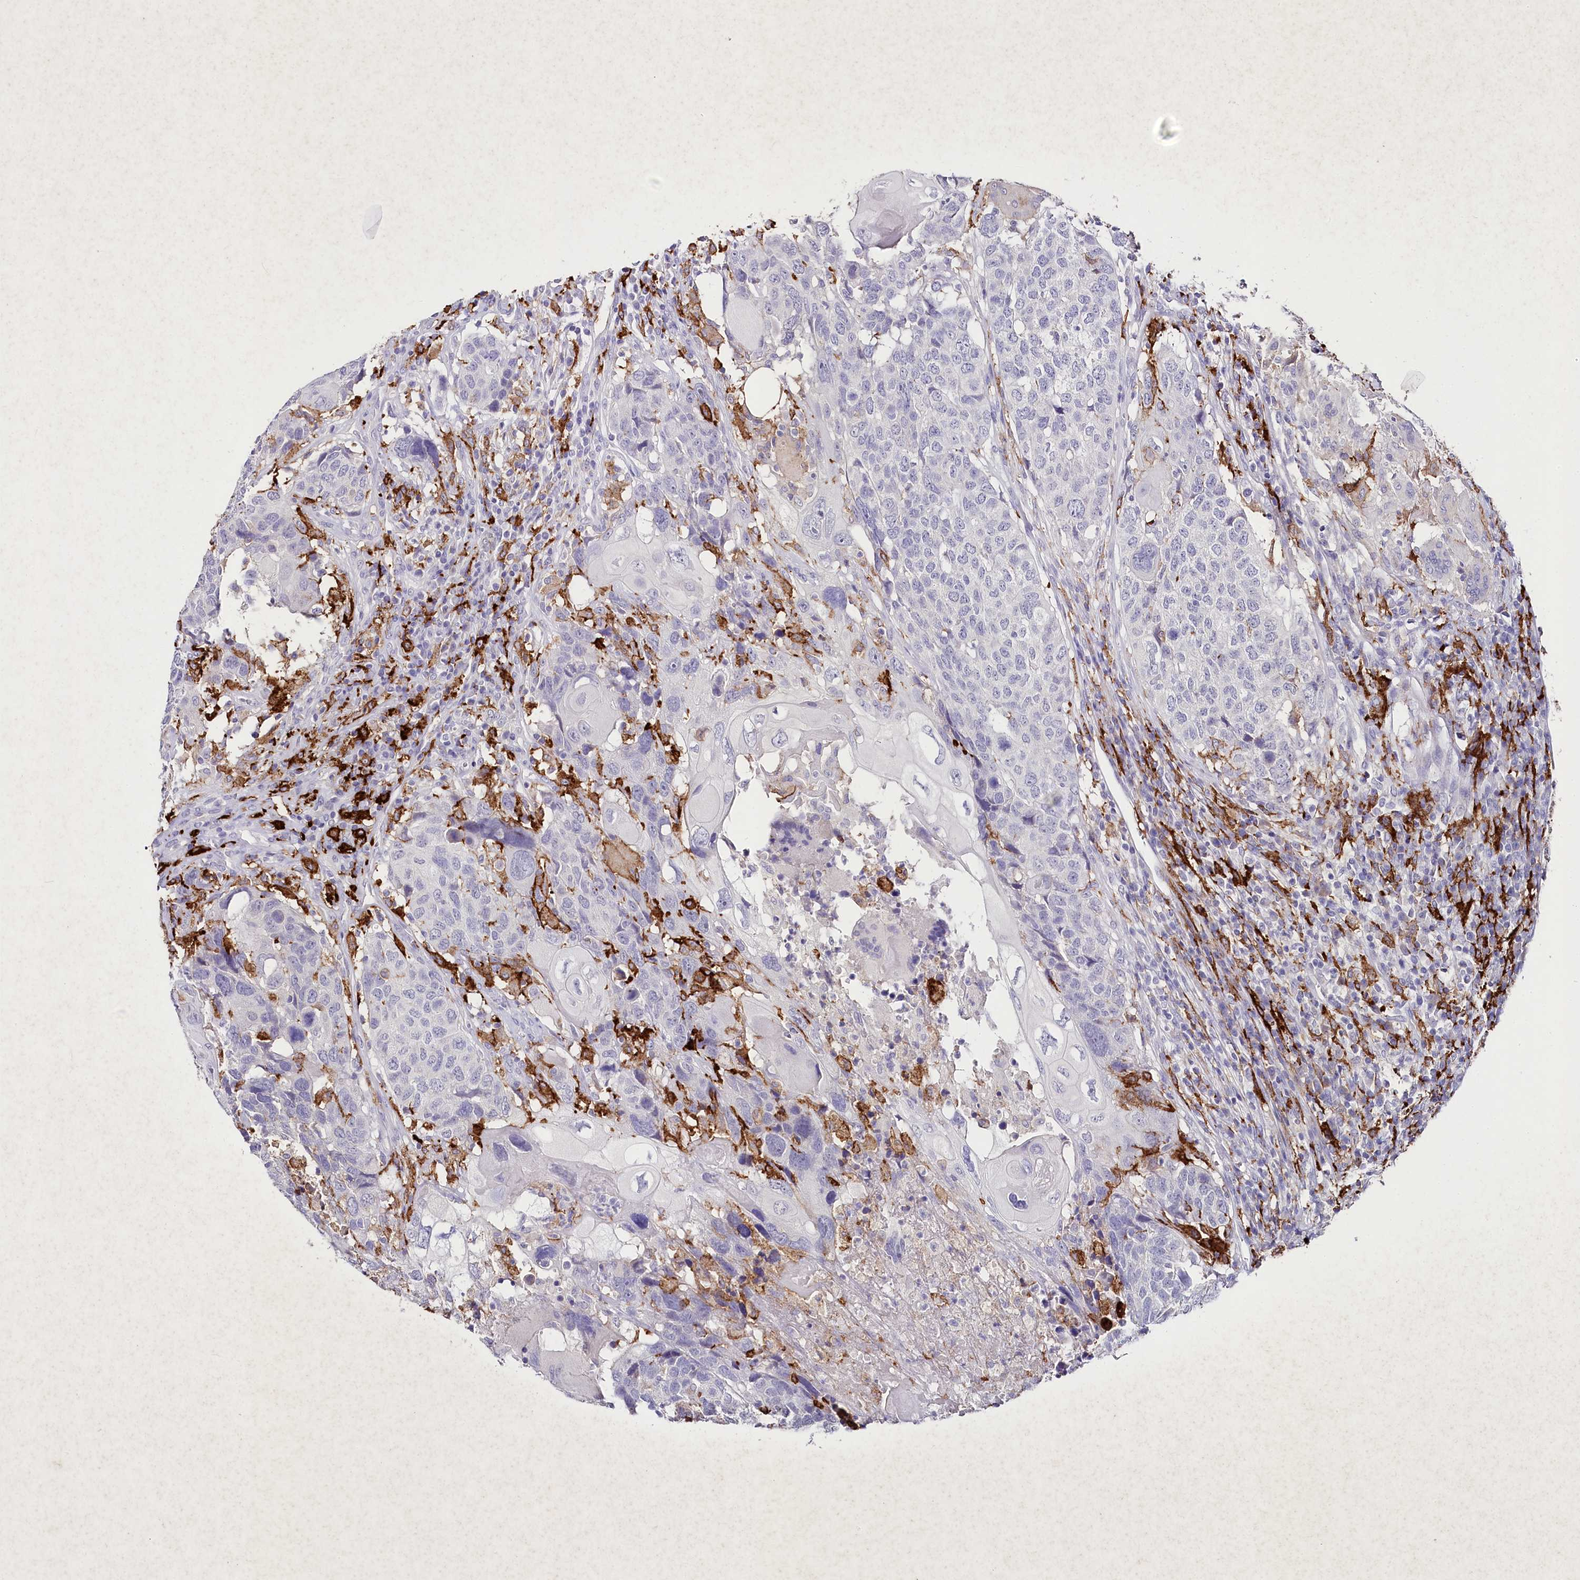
{"staining": {"intensity": "negative", "quantity": "none", "location": "none"}, "tissue": "head and neck cancer", "cell_type": "Tumor cells", "image_type": "cancer", "snomed": [{"axis": "morphology", "description": "Squamous cell carcinoma, NOS"}, {"axis": "topography", "description": "Head-Neck"}], "caption": "Protein analysis of squamous cell carcinoma (head and neck) reveals no significant expression in tumor cells. Nuclei are stained in blue.", "gene": "CLEC4M", "patient": {"sex": "male", "age": 66}}